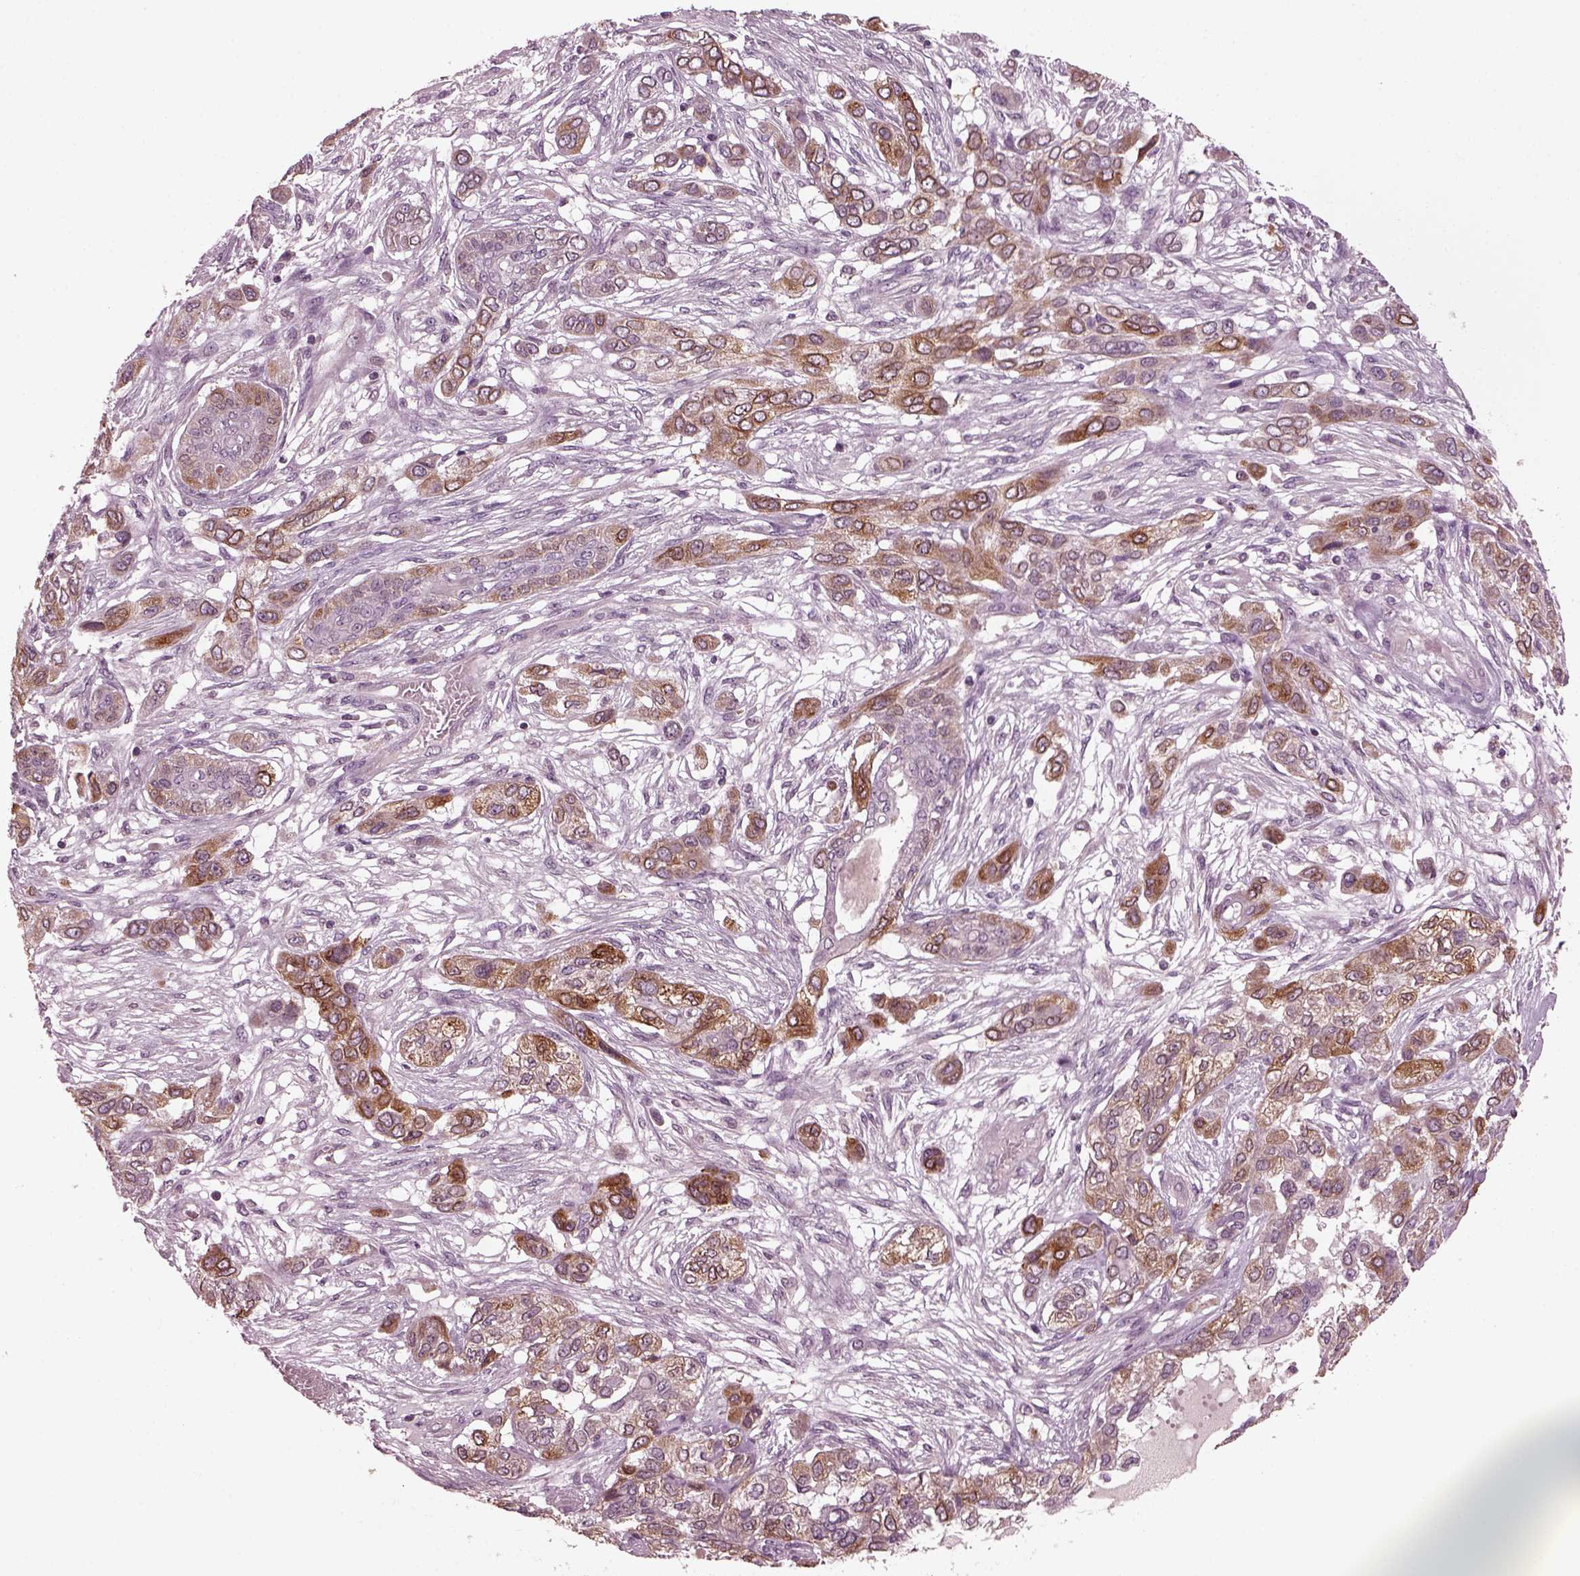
{"staining": {"intensity": "moderate", "quantity": "25%-75%", "location": "cytoplasmic/membranous"}, "tissue": "lung cancer", "cell_type": "Tumor cells", "image_type": "cancer", "snomed": [{"axis": "morphology", "description": "Squamous cell carcinoma, NOS"}, {"axis": "topography", "description": "Lung"}], "caption": "This is a photomicrograph of immunohistochemistry (IHC) staining of squamous cell carcinoma (lung), which shows moderate staining in the cytoplasmic/membranous of tumor cells.", "gene": "PORCN", "patient": {"sex": "female", "age": 70}}